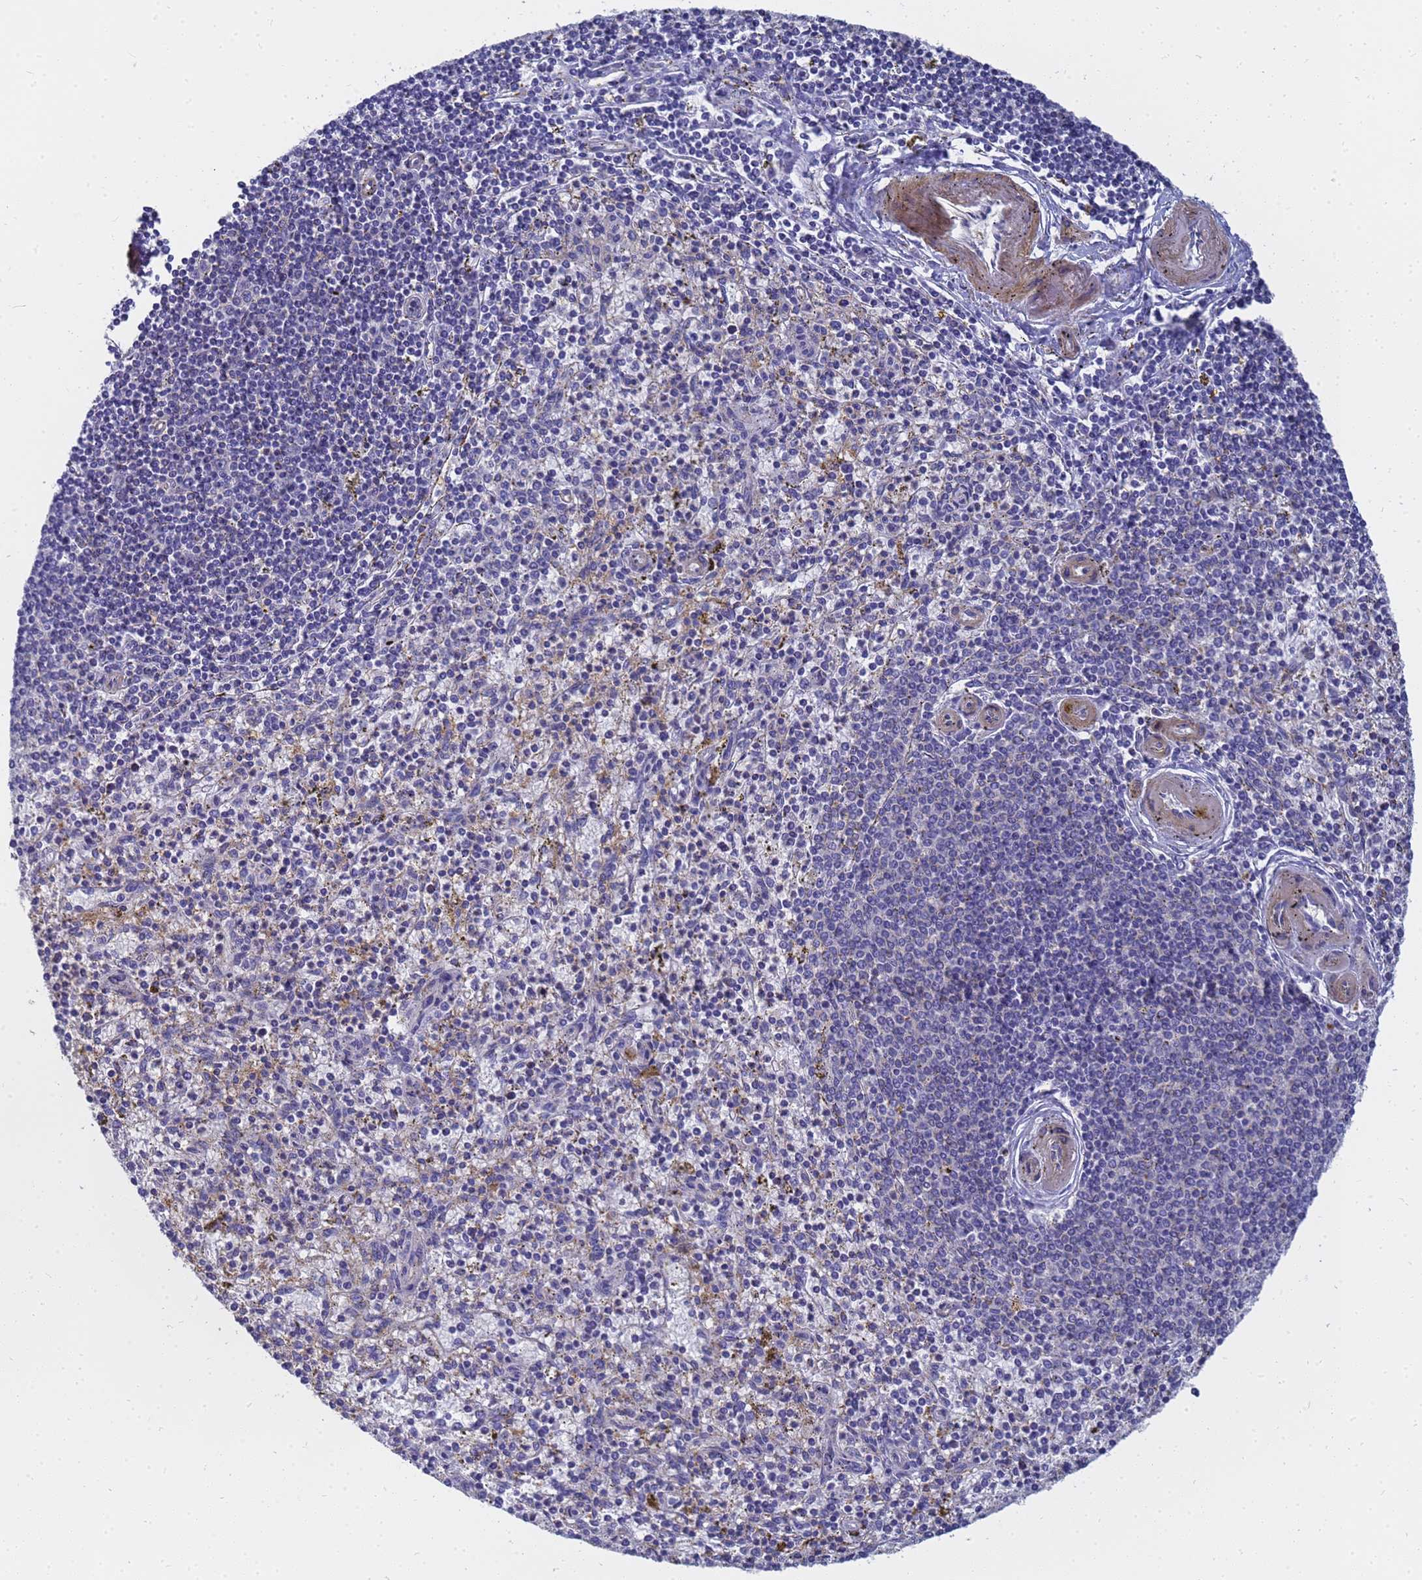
{"staining": {"intensity": "negative", "quantity": "none", "location": "none"}, "tissue": "spleen", "cell_type": "Cells in red pulp", "image_type": "normal", "snomed": [{"axis": "morphology", "description": "Normal tissue, NOS"}, {"axis": "topography", "description": "Spleen"}], "caption": "Immunohistochemistry (IHC) of unremarkable spleen exhibits no positivity in cells in red pulp. (DAB immunohistochemistry (IHC) visualized using brightfield microscopy, high magnification).", "gene": "FAM166B", "patient": {"sex": "male", "age": 72}}